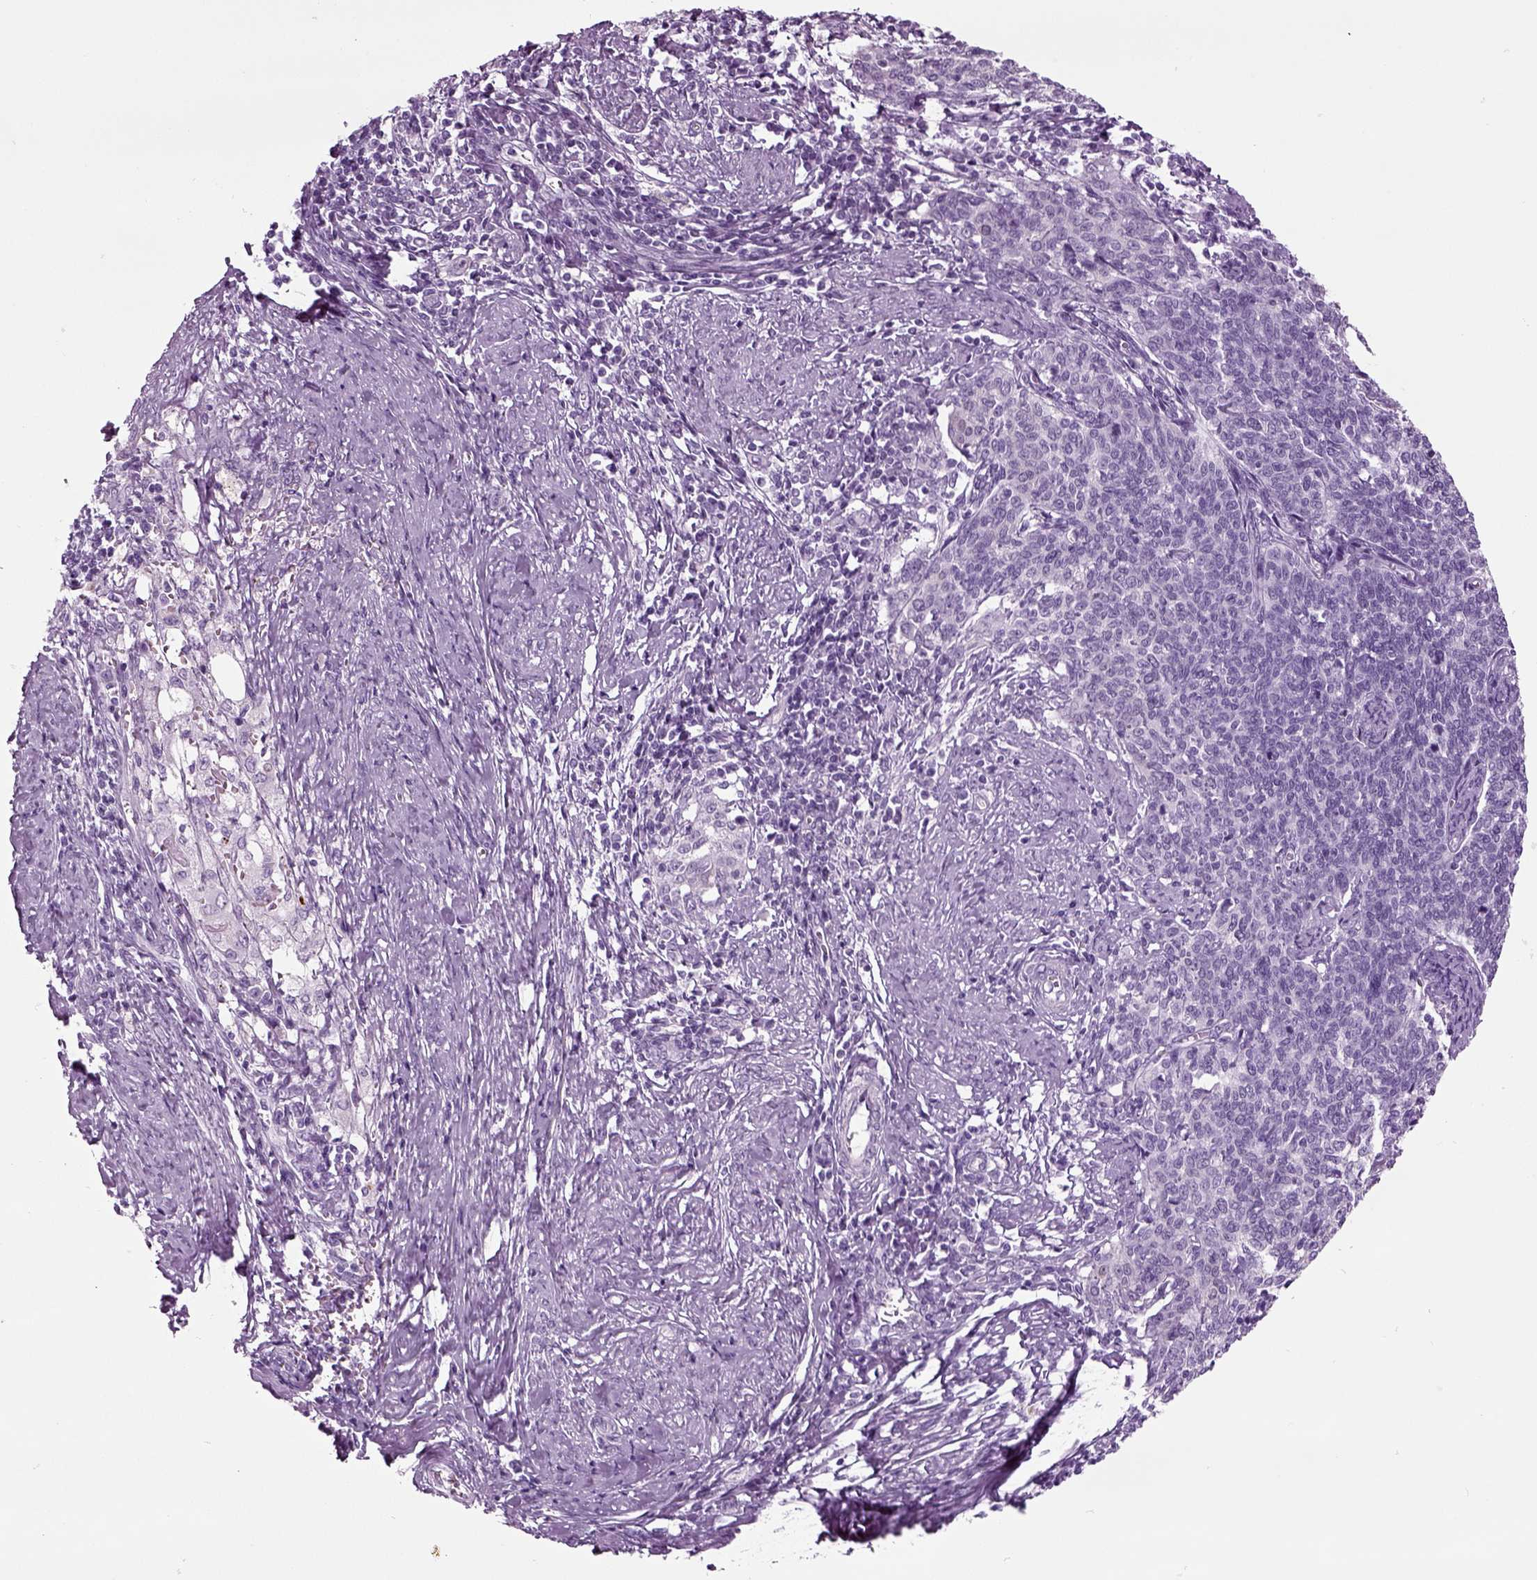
{"staining": {"intensity": "negative", "quantity": "none", "location": "none"}, "tissue": "cervical cancer", "cell_type": "Tumor cells", "image_type": "cancer", "snomed": [{"axis": "morphology", "description": "Squamous cell carcinoma, NOS"}, {"axis": "topography", "description": "Cervix"}], "caption": "High power microscopy image of an IHC histopathology image of cervical squamous cell carcinoma, revealing no significant expression in tumor cells.", "gene": "CRABP1", "patient": {"sex": "female", "age": 39}}